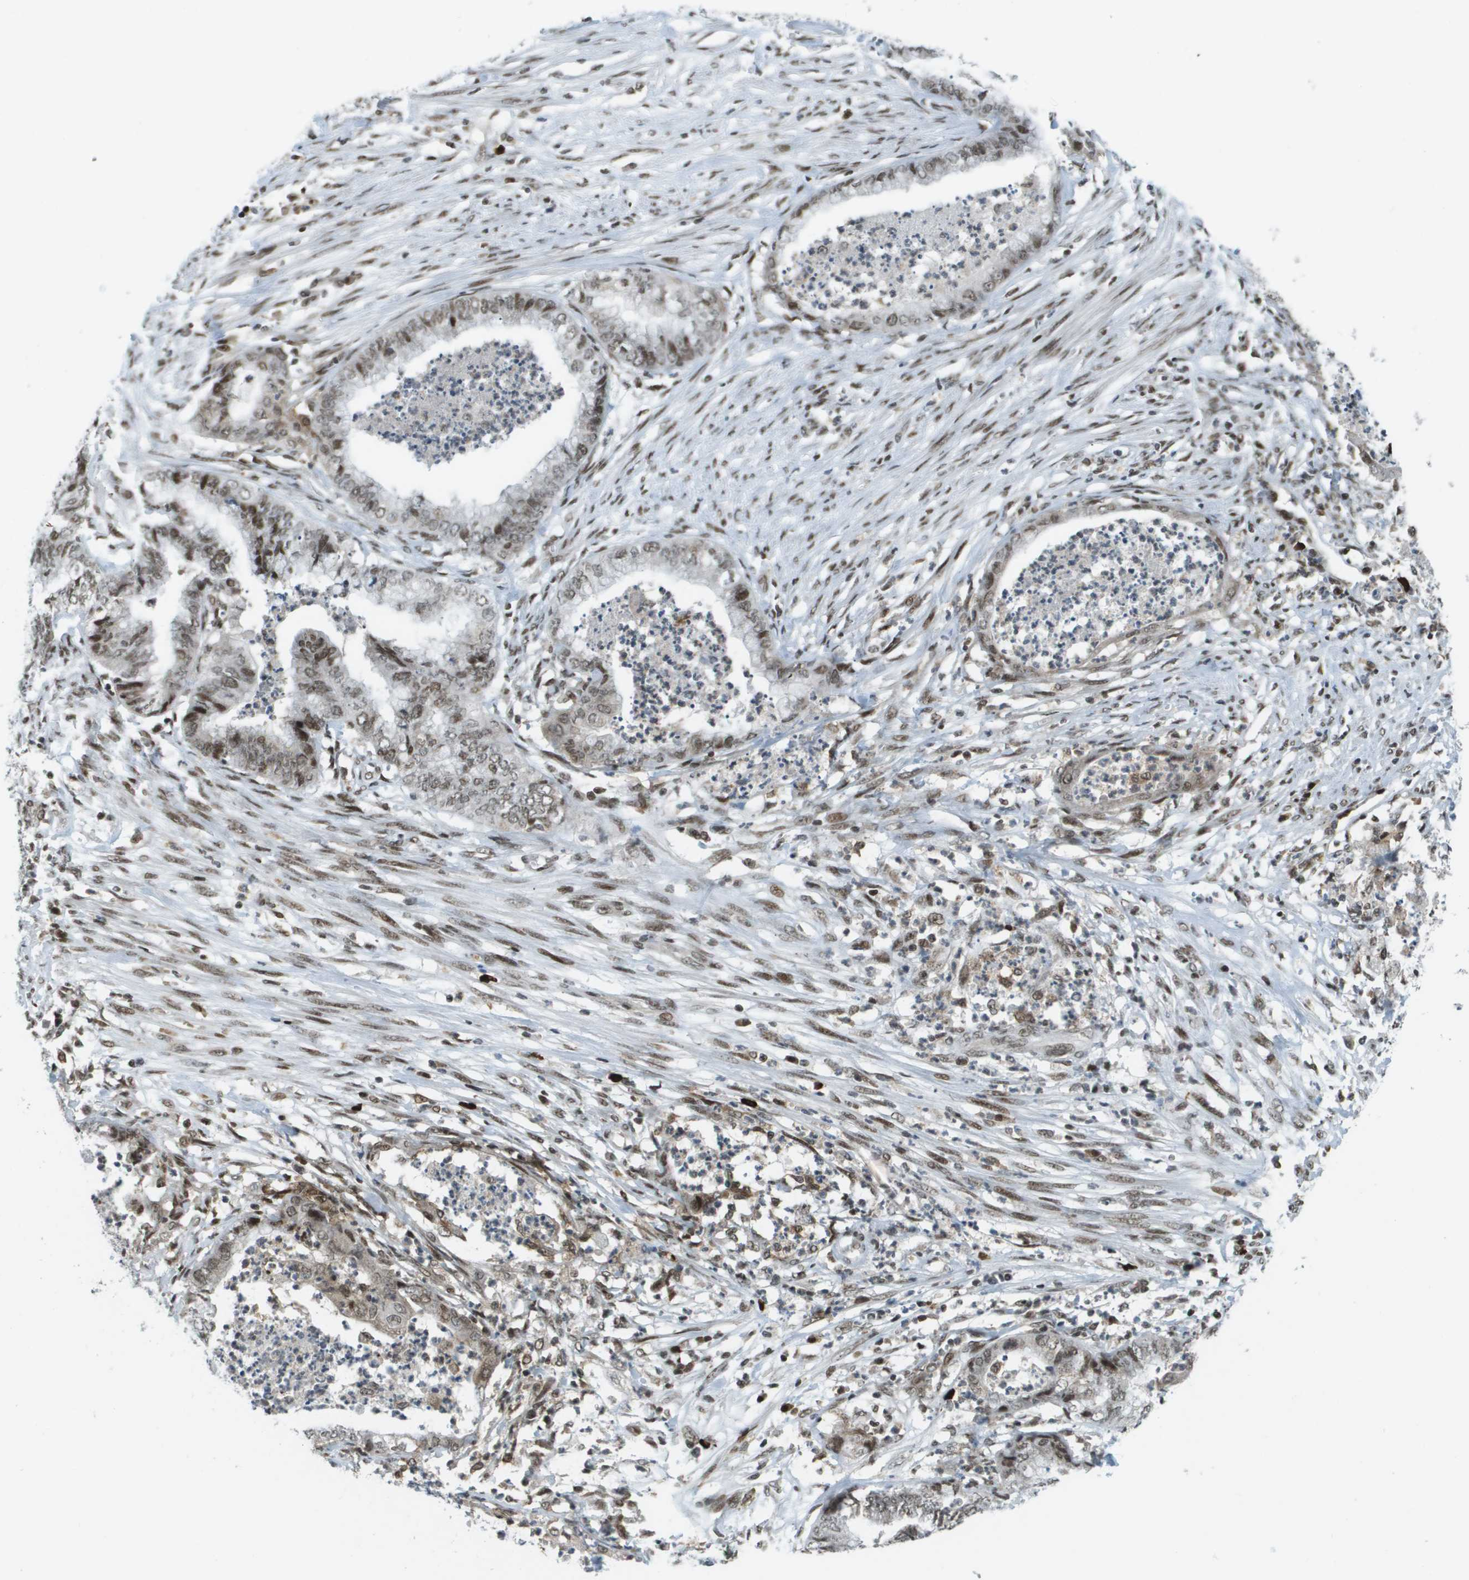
{"staining": {"intensity": "weak", "quantity": ">75%", "location": "nuclear"}, "tissue": "endometrial cancer", "cell_type": "Tumor cells", "image_type": "cancer", "snomed": [{"axis": "morphology", "description": "Necrosis, NOS"}, {"axis": "morphology", "description": "Adenocarcinoma, NOS"}, {"axis": "topography", "description": "Endometrium"}], "caption": "This micrograph reveals endometrial adenocarcinoma stained with immunohistochemistry (IHC) to label a protein in brown. The nuclear of tumor cells show weak positivity for the protein. Nuclei are counter-stained blue.", "gene": "IRF7", "patient": {"sex": "female", "age": 79}}